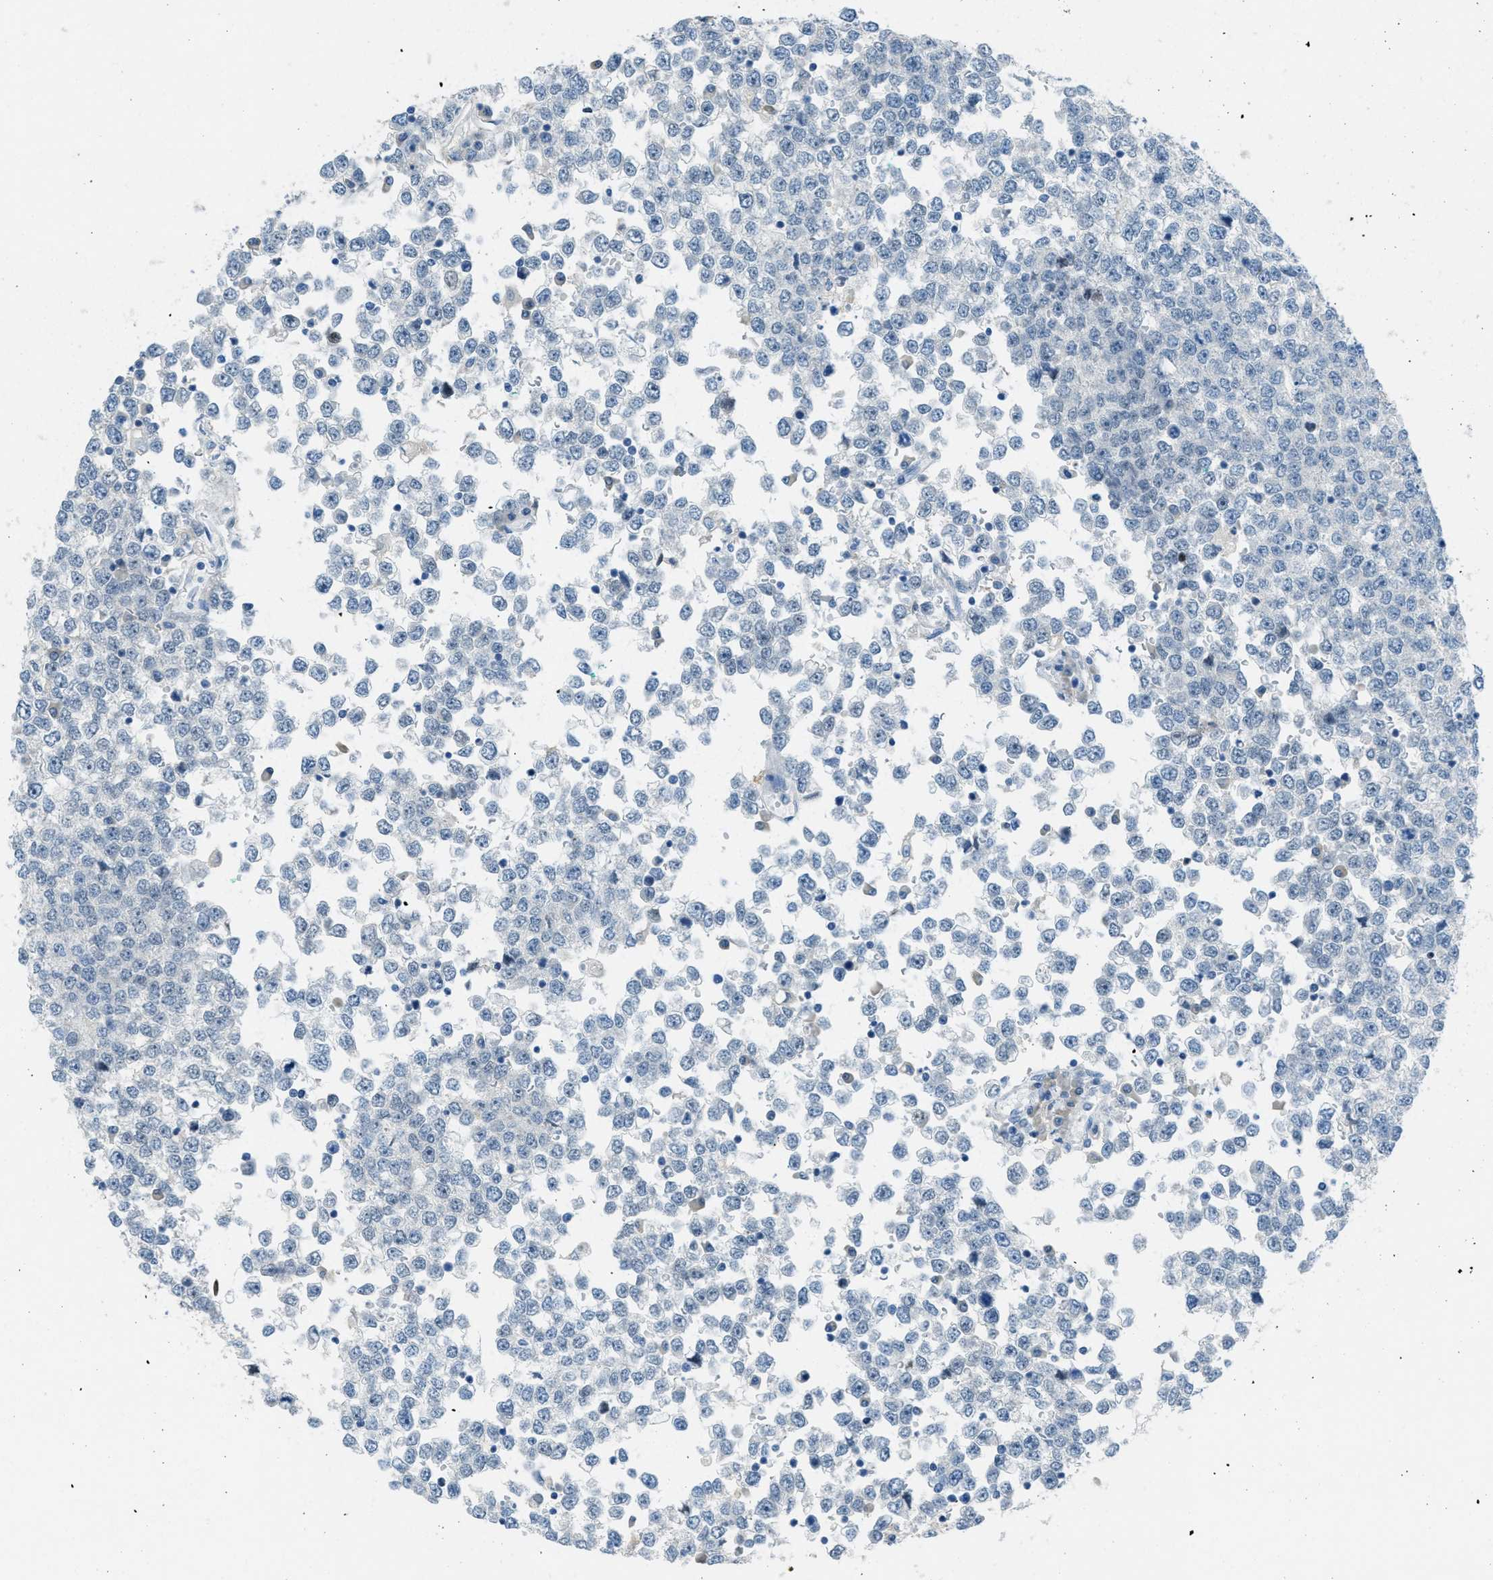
{"staining": {"intensity": "negative", "quantity": "none", "location": "none"}, "tissue": "testis cancer", "cell_type": "Tumor cells", "image_type": "cancer", "snomed": [{"axis": "morphology", "description": "Seminoma, NOS"}, {"axis": "topography", "description": "Testis"}], "caption": "Tumor cells show no significant protein expression in testis cancer.", "gene": "KLHL8", "patient": {"sex": "male", "age": 65}}